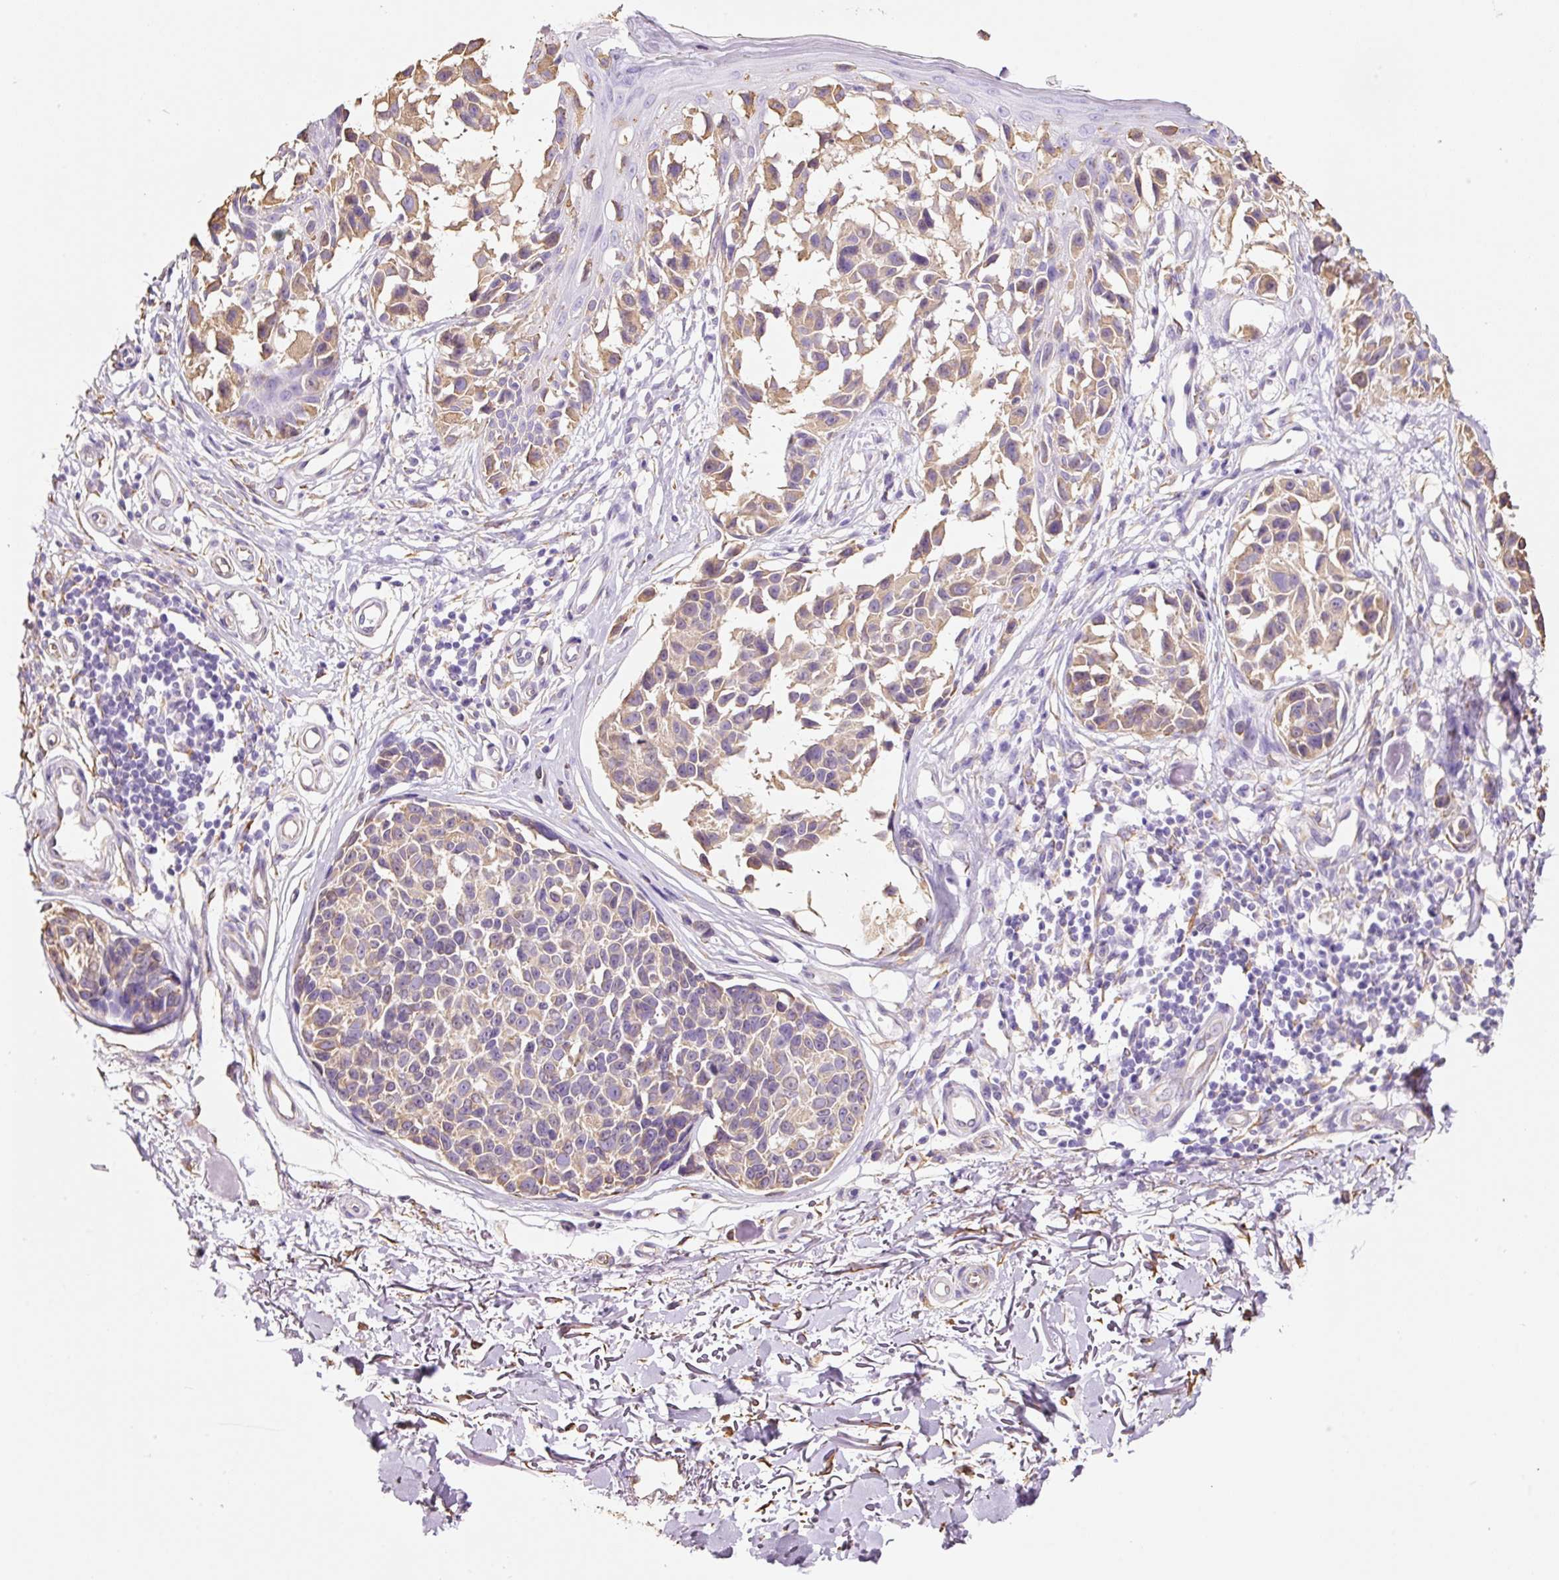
{"staining": {"intensity": "moderate", "quantity": ">75%", "location": "cytoplasmic/membranous"}, "tissue": "melanoma", "cell_type": "Tumor cells", "image_type": "cancer", "snomed": [{"axis": "morphology", "description": "Malignant melanoma, NOS"}, {"axis": "topography", "description": "Skin"}], "caption": "A high-resolution micrograph shows immunohistochemistry (IHC) staining of malignant melanoma, which displays moderate cytoplasmic/membranous positivity in approximately >75% of tumor cells.", "gene": "GCG", "patient": {"sex": "male", "age": 73}}